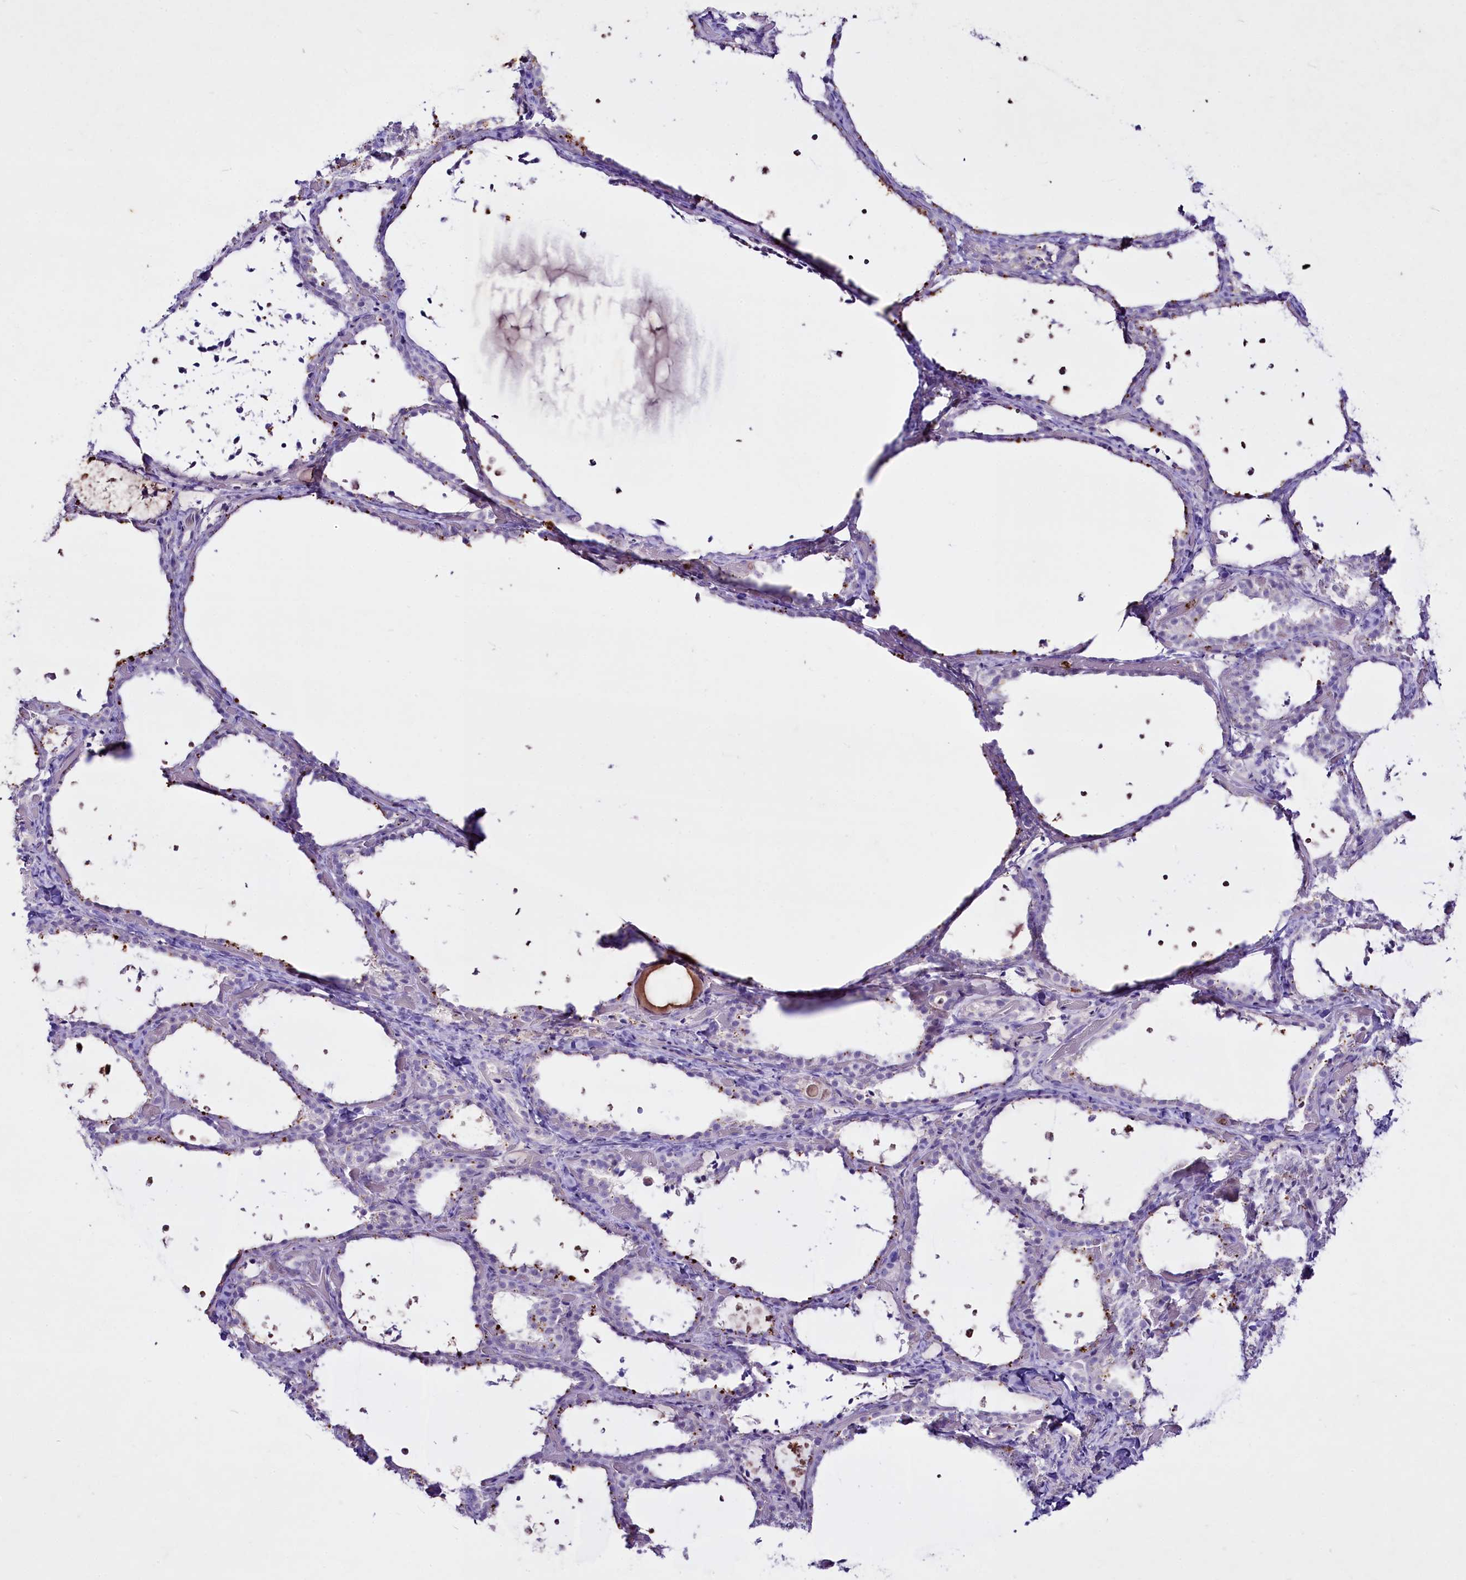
{"staining": {"intensity": "negative", "quantity": "none", "location": "none"}, "tissue": "thyroid gland", "cell_type": "Glandular cells", "image_type": "normal", "snomed": [{"axis": "morphology", "description": "Normal tissue, NOS"}, {"axis": "topography", "description": "Thyroid gland"}], "caption": "The micrograph reveals no staining of glandular cells in benign thyroid gland.", "gene": "FAM209B", "patient": {"sex": "female", "age": 44}}